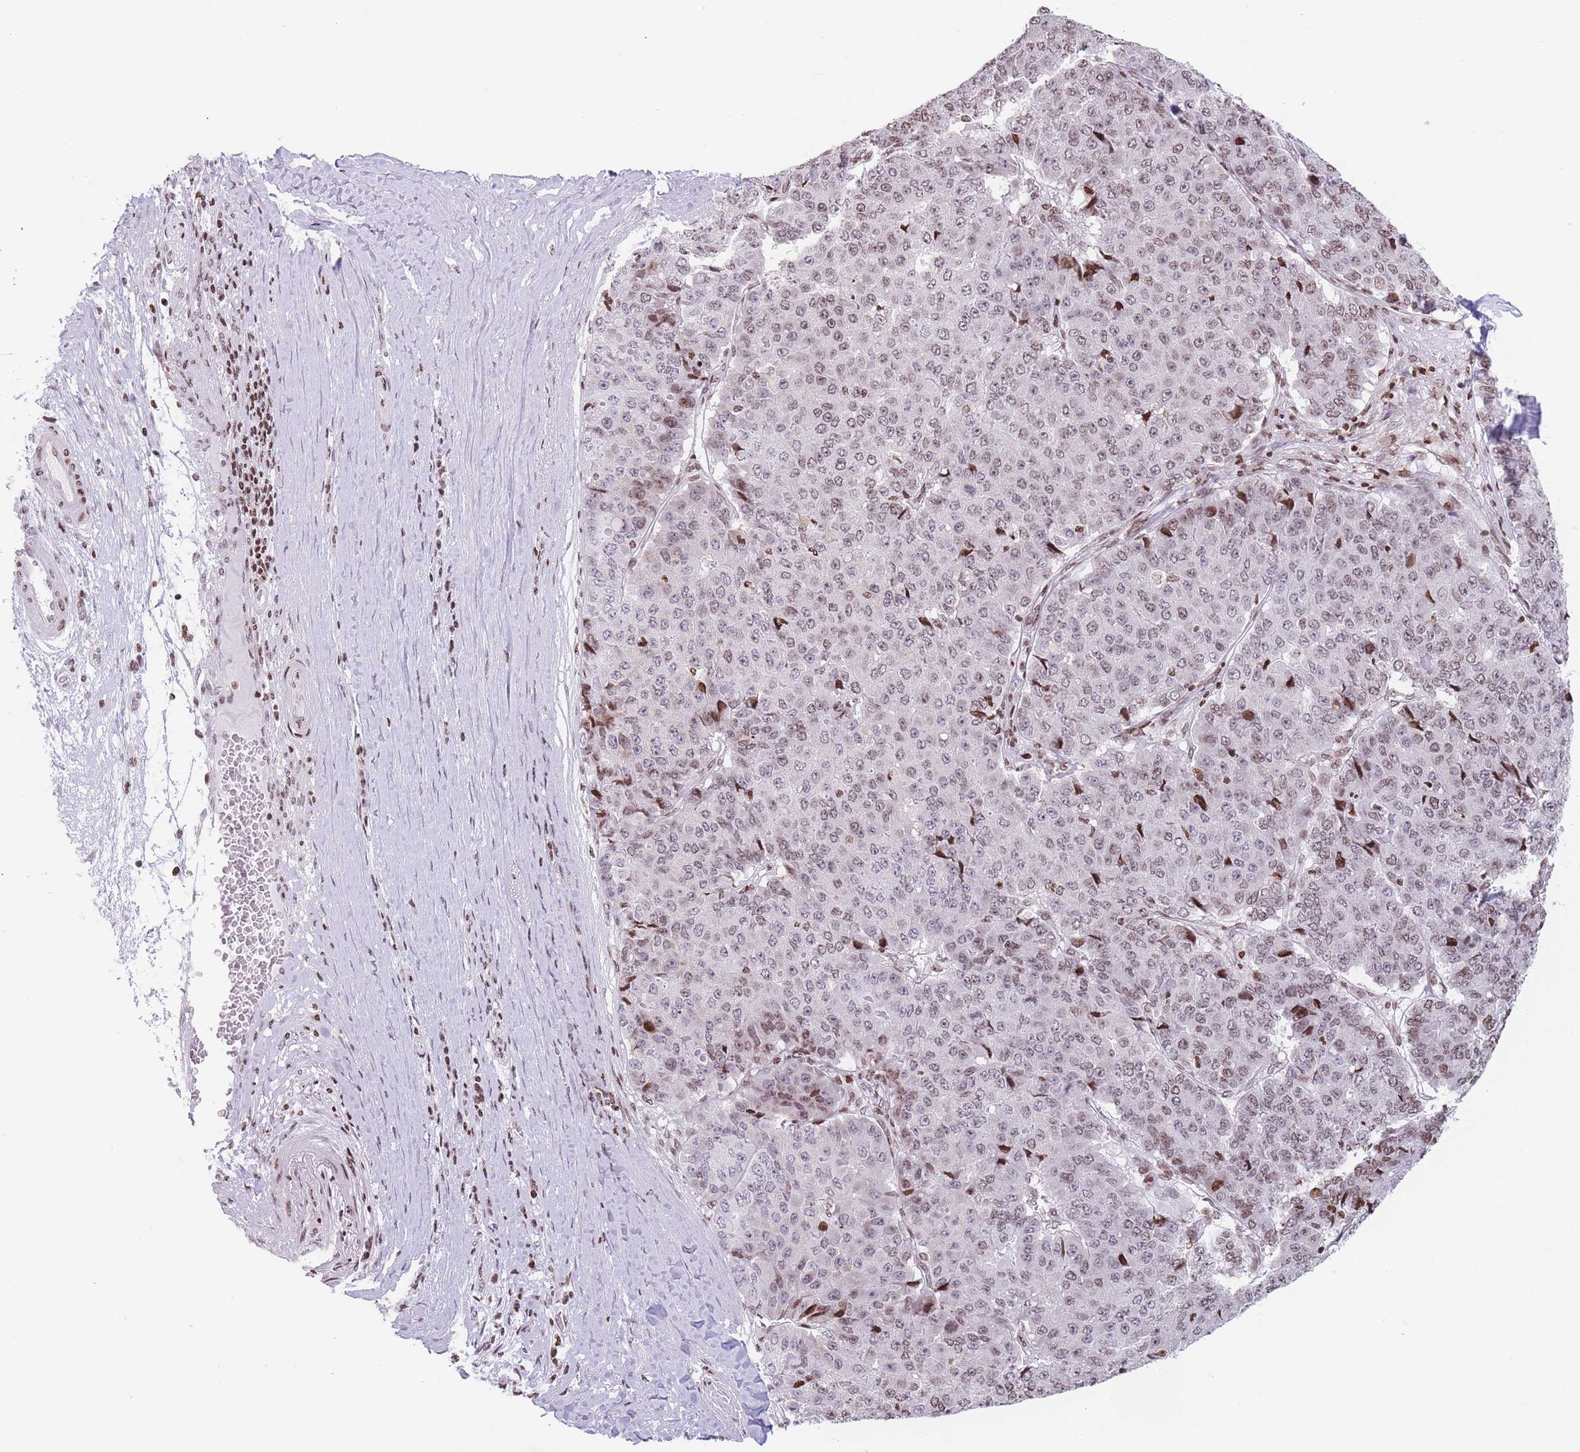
{"staining": {"intensity": "moderate", "quantity": "25%-75%", "location": "nuclear"}, "tissue": "pancreatic cancer", "cell_type": "Tumor cells", "image_type": "cancer", "snomed": [{"axis": "morphology", "description": "Adenocarcinoma, NOS"}, {"axis": "topography", "description": "Pancreas"}], "caption": "About 25%-75% of tumor cells in pancreatic cancer (adenocarcinoma) reveal moderate nuclear protein expression as visualized by brown immunohistochemical staining.", "gene": "AK9", "patient": {"sex": "male", "age": 50}}